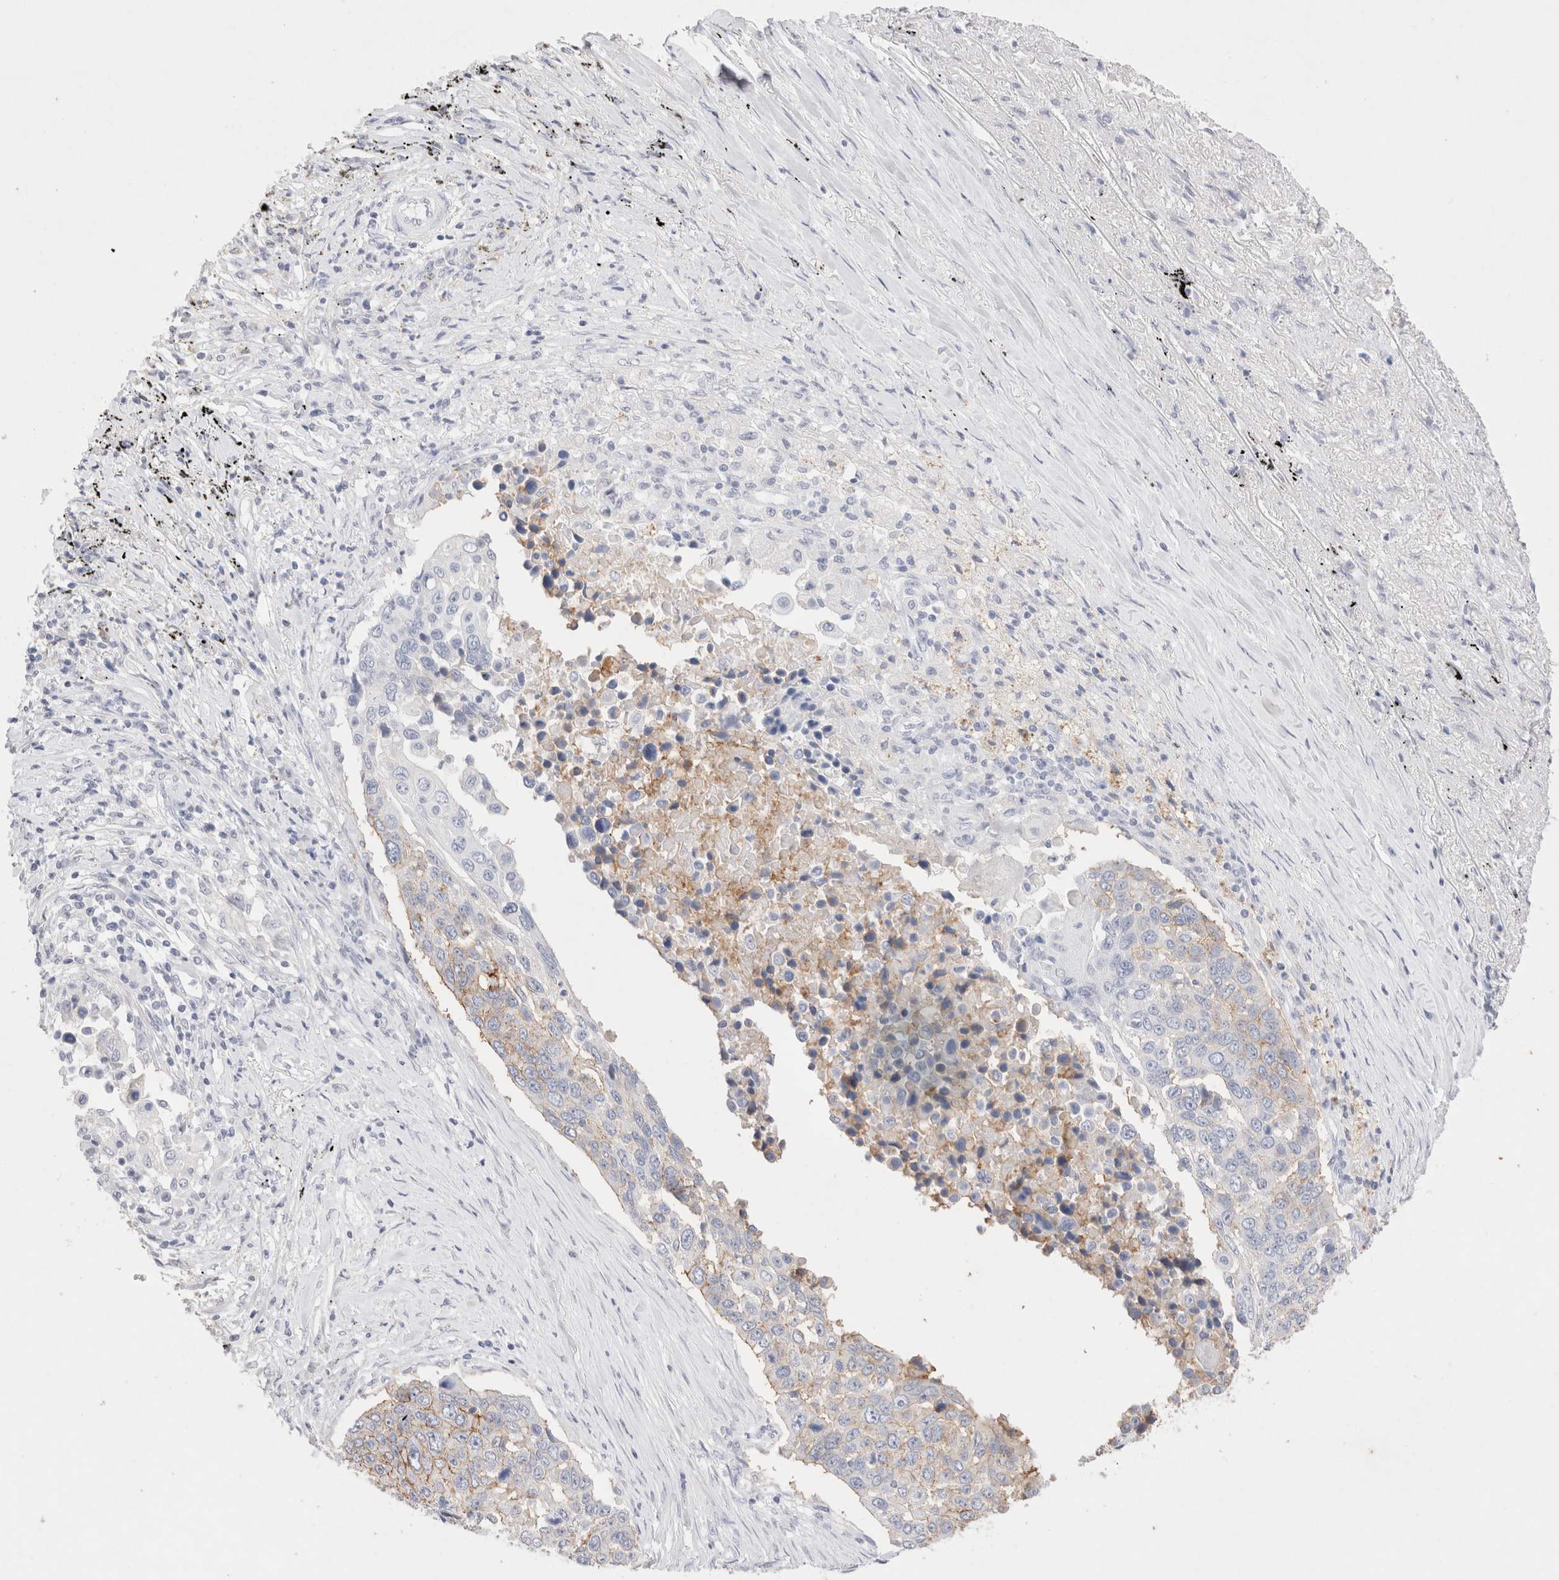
{"staining": {"intensity": "moderate", "quantity": "25%-75%", "location": "cytoplasmic/membranous"}, "tissue": "lung cancer", "cell_type": "Tumor cells", "image_type": "cancer", "snomed": [{"axis": "morphology", "description": "Squamous cell carcinoma, NOS"}, {"axis": "topography", "description": "Lung"}], "caption": "This is an image of immunohistochemistry (IHC) staining of lung squamous cell carcinoma, which shows moderate positivity in the cytoplasmic/membranous of tumor cells.", "gene": "EPCAM", "patient": {"sex": "male", "age": 66}}